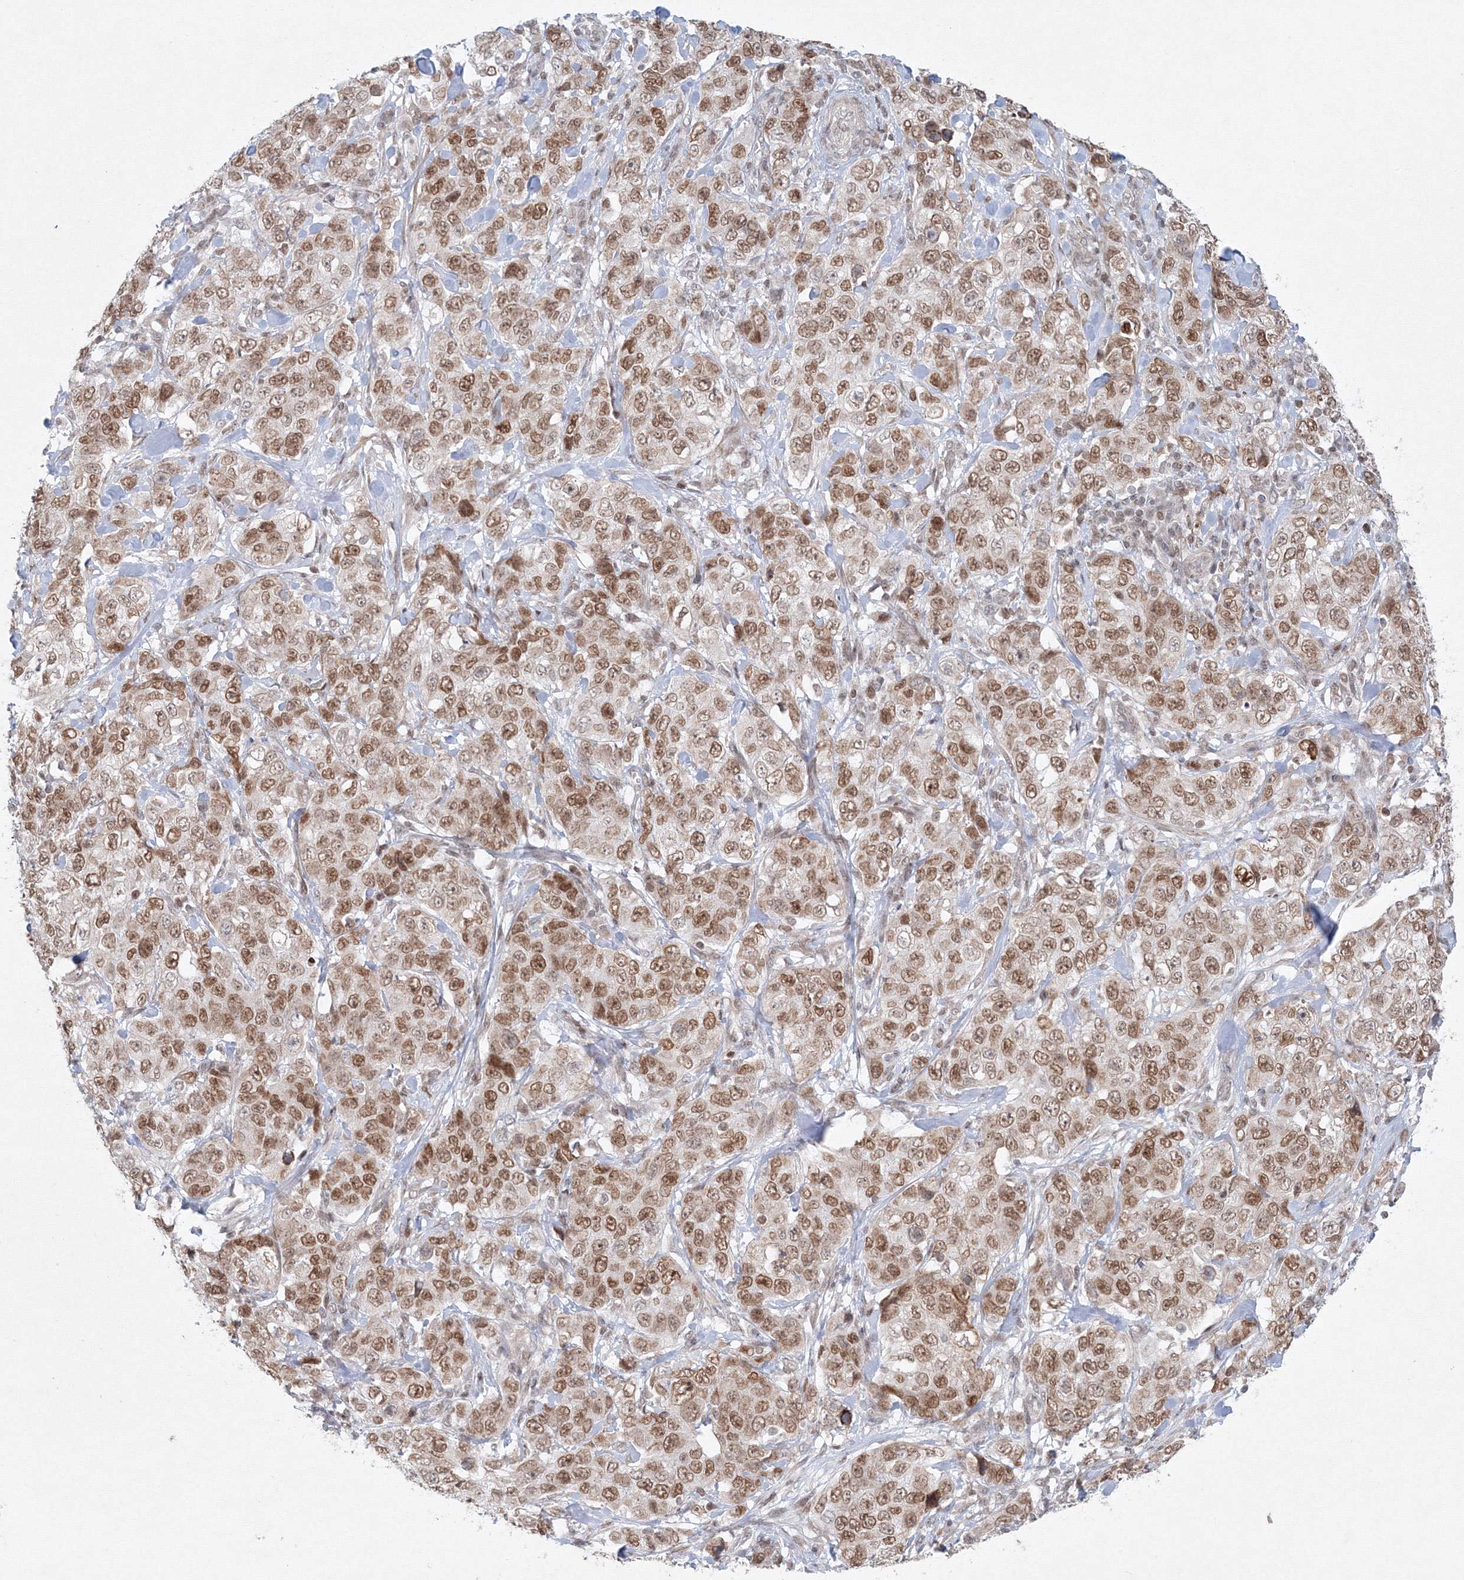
{"staining": {"intensity": "moderate", "quantity": ">75%", "location": "nuclear"}, "tissue": "stomach cancer", "cell_type": "Tumor cells", "image_type": "cancer", "snomed": [{"axis": "morphology", "description": "Adenocarcinoma, NOS"}, {"axis": "topography", "description": "Stomach"}], "caption": "Immunohistochemistry (IHC) micrograph of neoplastic tissue: stomach adenocarcinoma stained using IHC exhibits medium levels of moderate protein expression localized specifically in the nuclear of tumor cells, appearing as a nuclear brown color.", "gene": "KIF4A", "patient": {"sex": "male", "age": 48}}